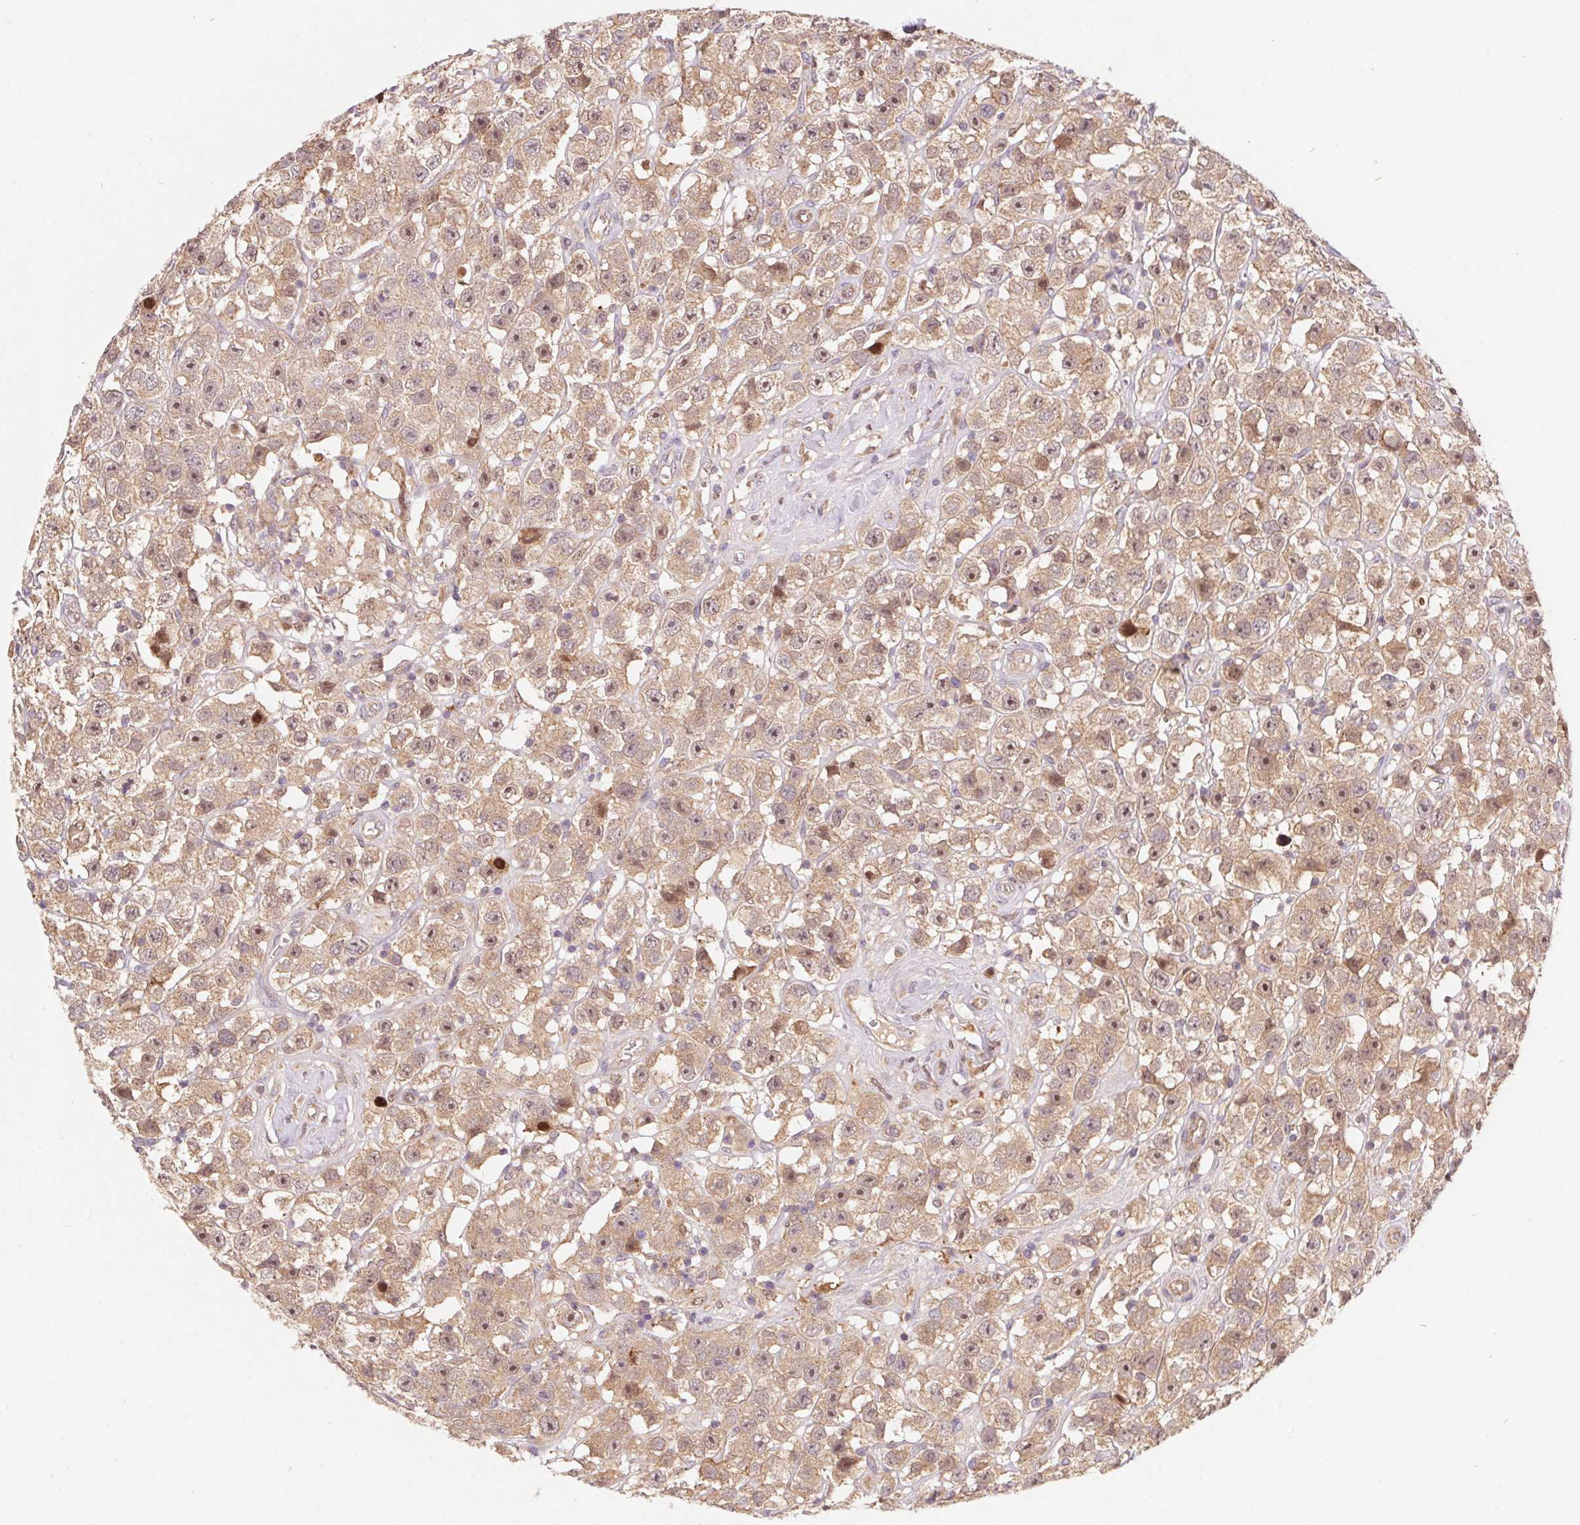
{"staining": {"intensity": "weak", "quantity": ">75%", "location": "cytoplasmic/membranous"}, "tissue": "testis cancer", "cell_type": "Tumor cells", "image_type": "cancer", "snomed": [{"axis": "morphology", "description": "Seminoma, NOS"}, {"axis": "topography", "description": "Testis"}], "caption": "Immunohistochemical staining of human testis cancer exhibits low levels of weak cytoplasmic/membranous positivity in approximately >75% of tumor cells.", "gene": "NUDT16", "patient": {"sex": "male", "age": 45}}